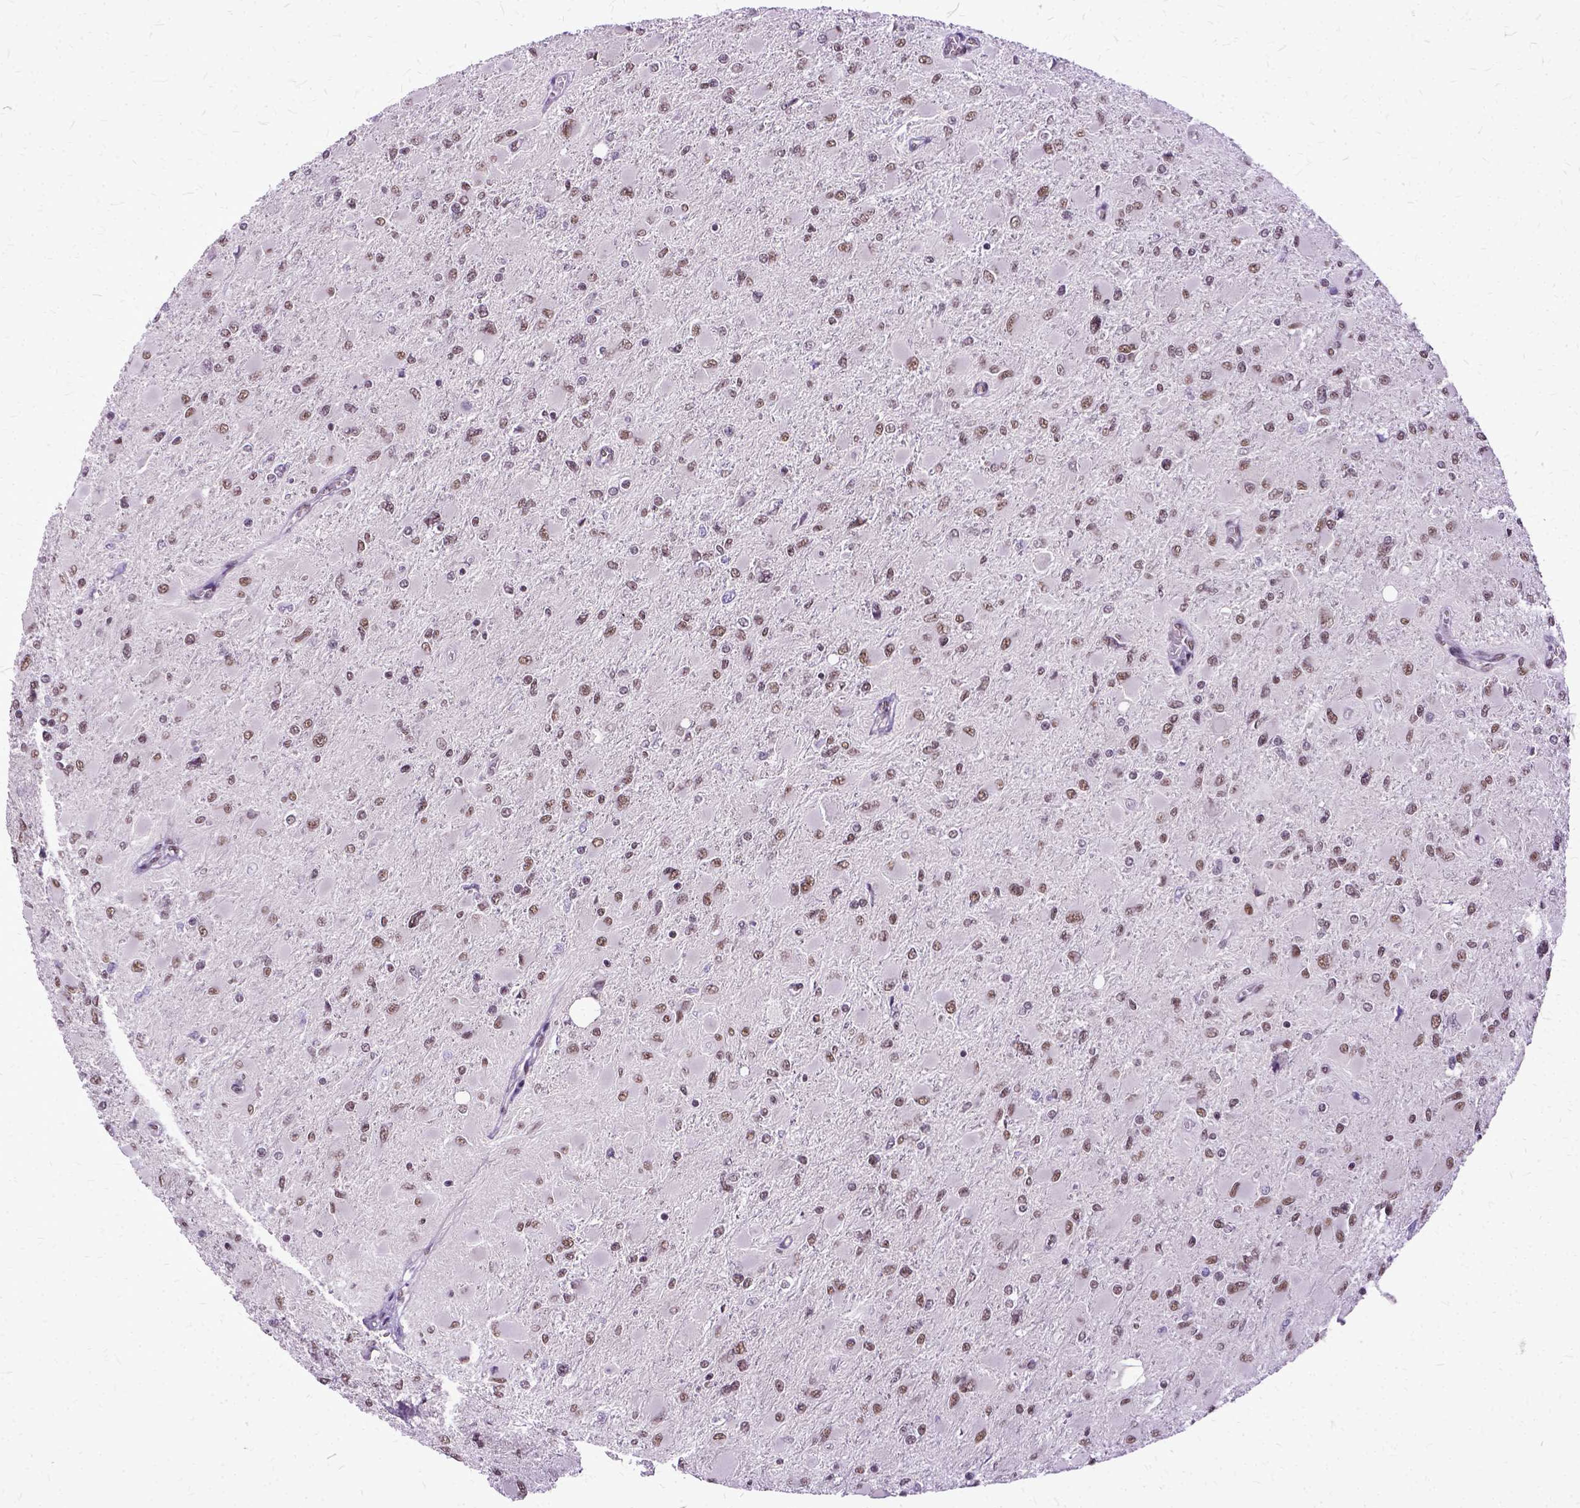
{"staining": {"intensity": "moderate", "quantity": ">75%", "location": "nuclear"}, "tissue": "glioma", "cell_type": "Tumor cells", "image_type": "cancer", "snomed": [{"axis": "morphology", "description": "Glioma, malignant, High grade"}, {"axis": "topography", "description": "Cerebral cortex"}], "caption": "IHC of malignant glioma (high-grade) displays medium levels of moderate nuclear staining in approximately >75% of tumor cells.", "gene": "SETD1A", "patient": {"sex": "female", "age": 36}}